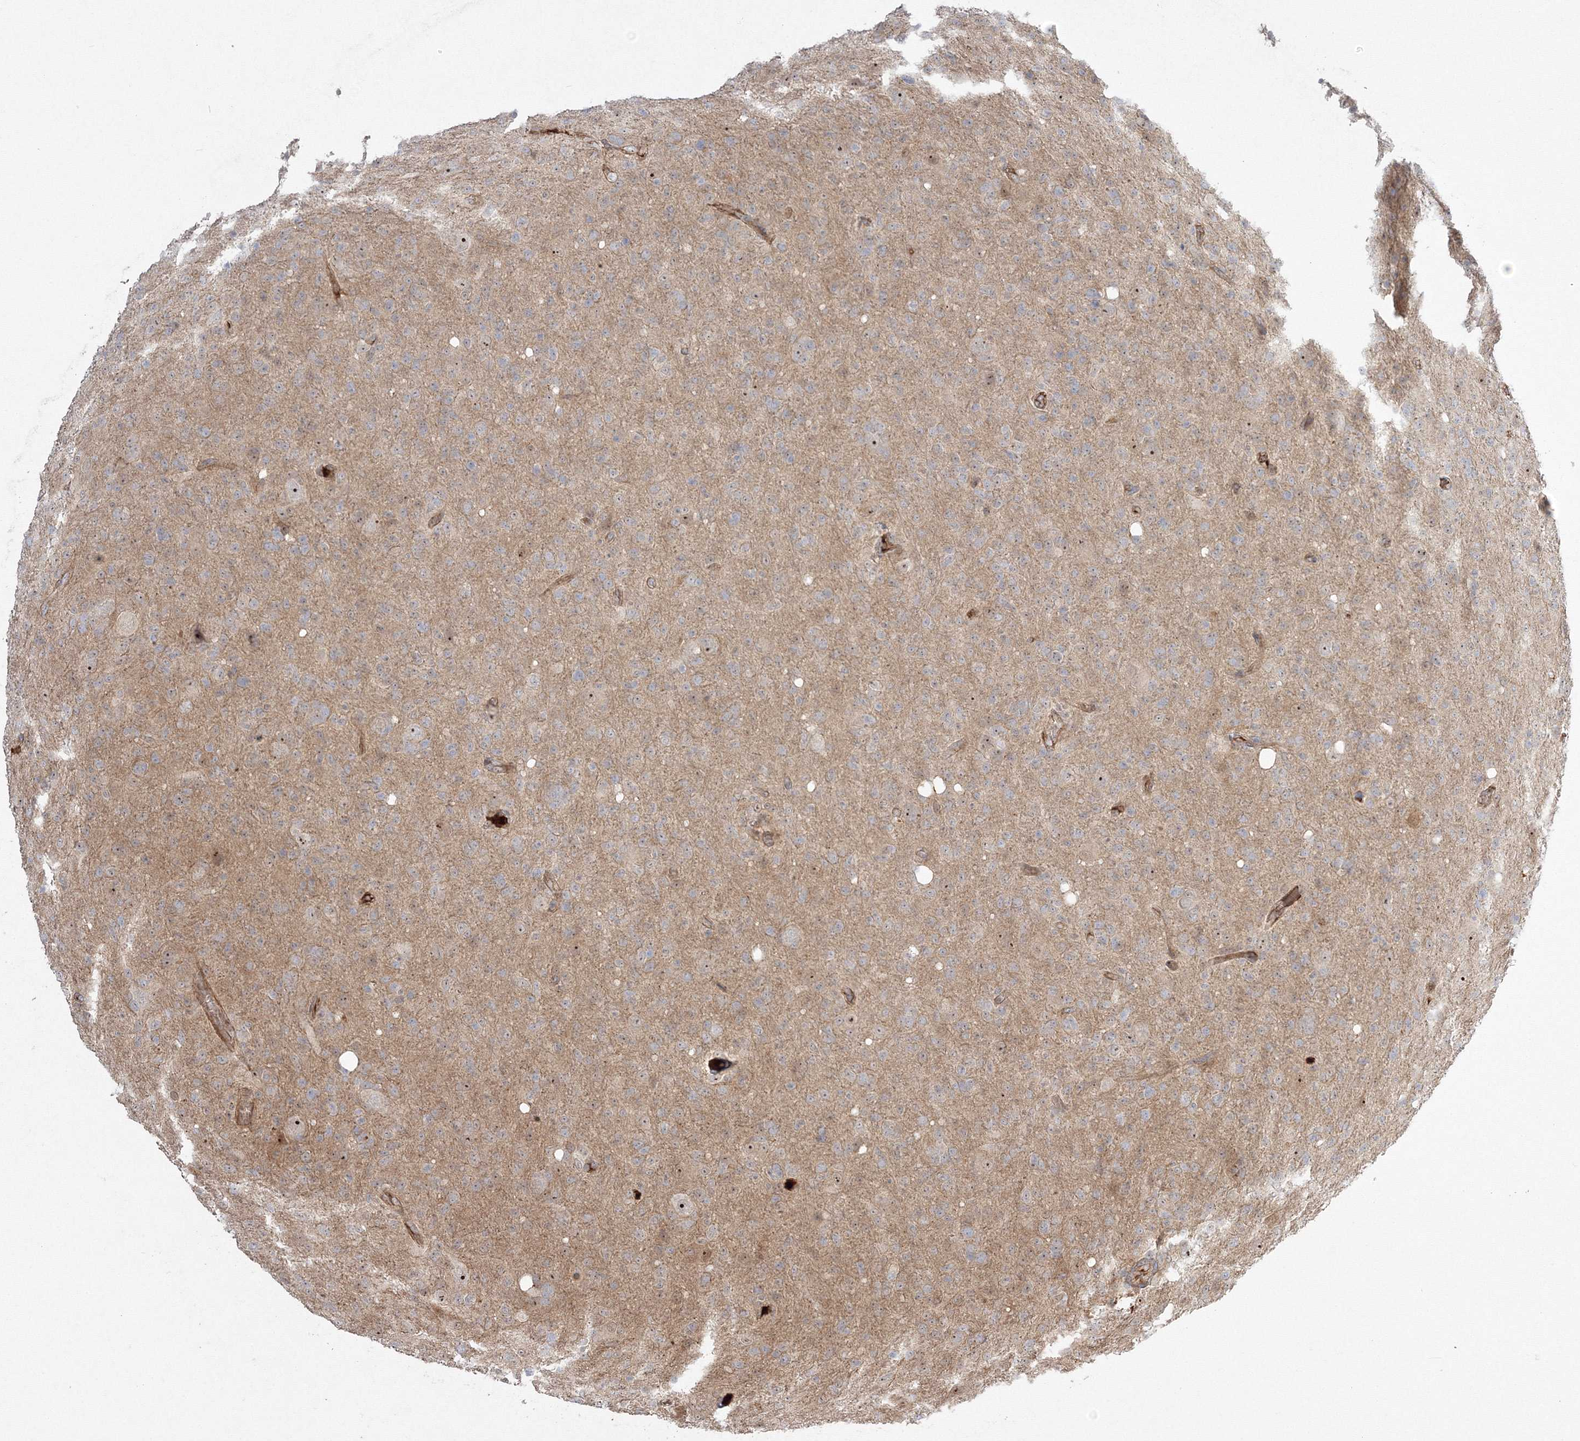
{"staining": {"intensity": "moderate", "quantity": "25%-75%", "location": "nuclear"}, "tissue": "glioma", "cell_type": "Tumor cells", "image_type": "cancer", "snomed": [{"axis": "morphology", "description": "Glioma, malignant, High grade"}, {"axis": "topography", "description": "Brain"}], "caption": "There is medium levels of moderate nuclear expression in tumor cells of glioma, as demonstrated by immunohistochemical staining (brown color).", "gene": "NPM3", "patient": {"sex": "female", "age": 57}}